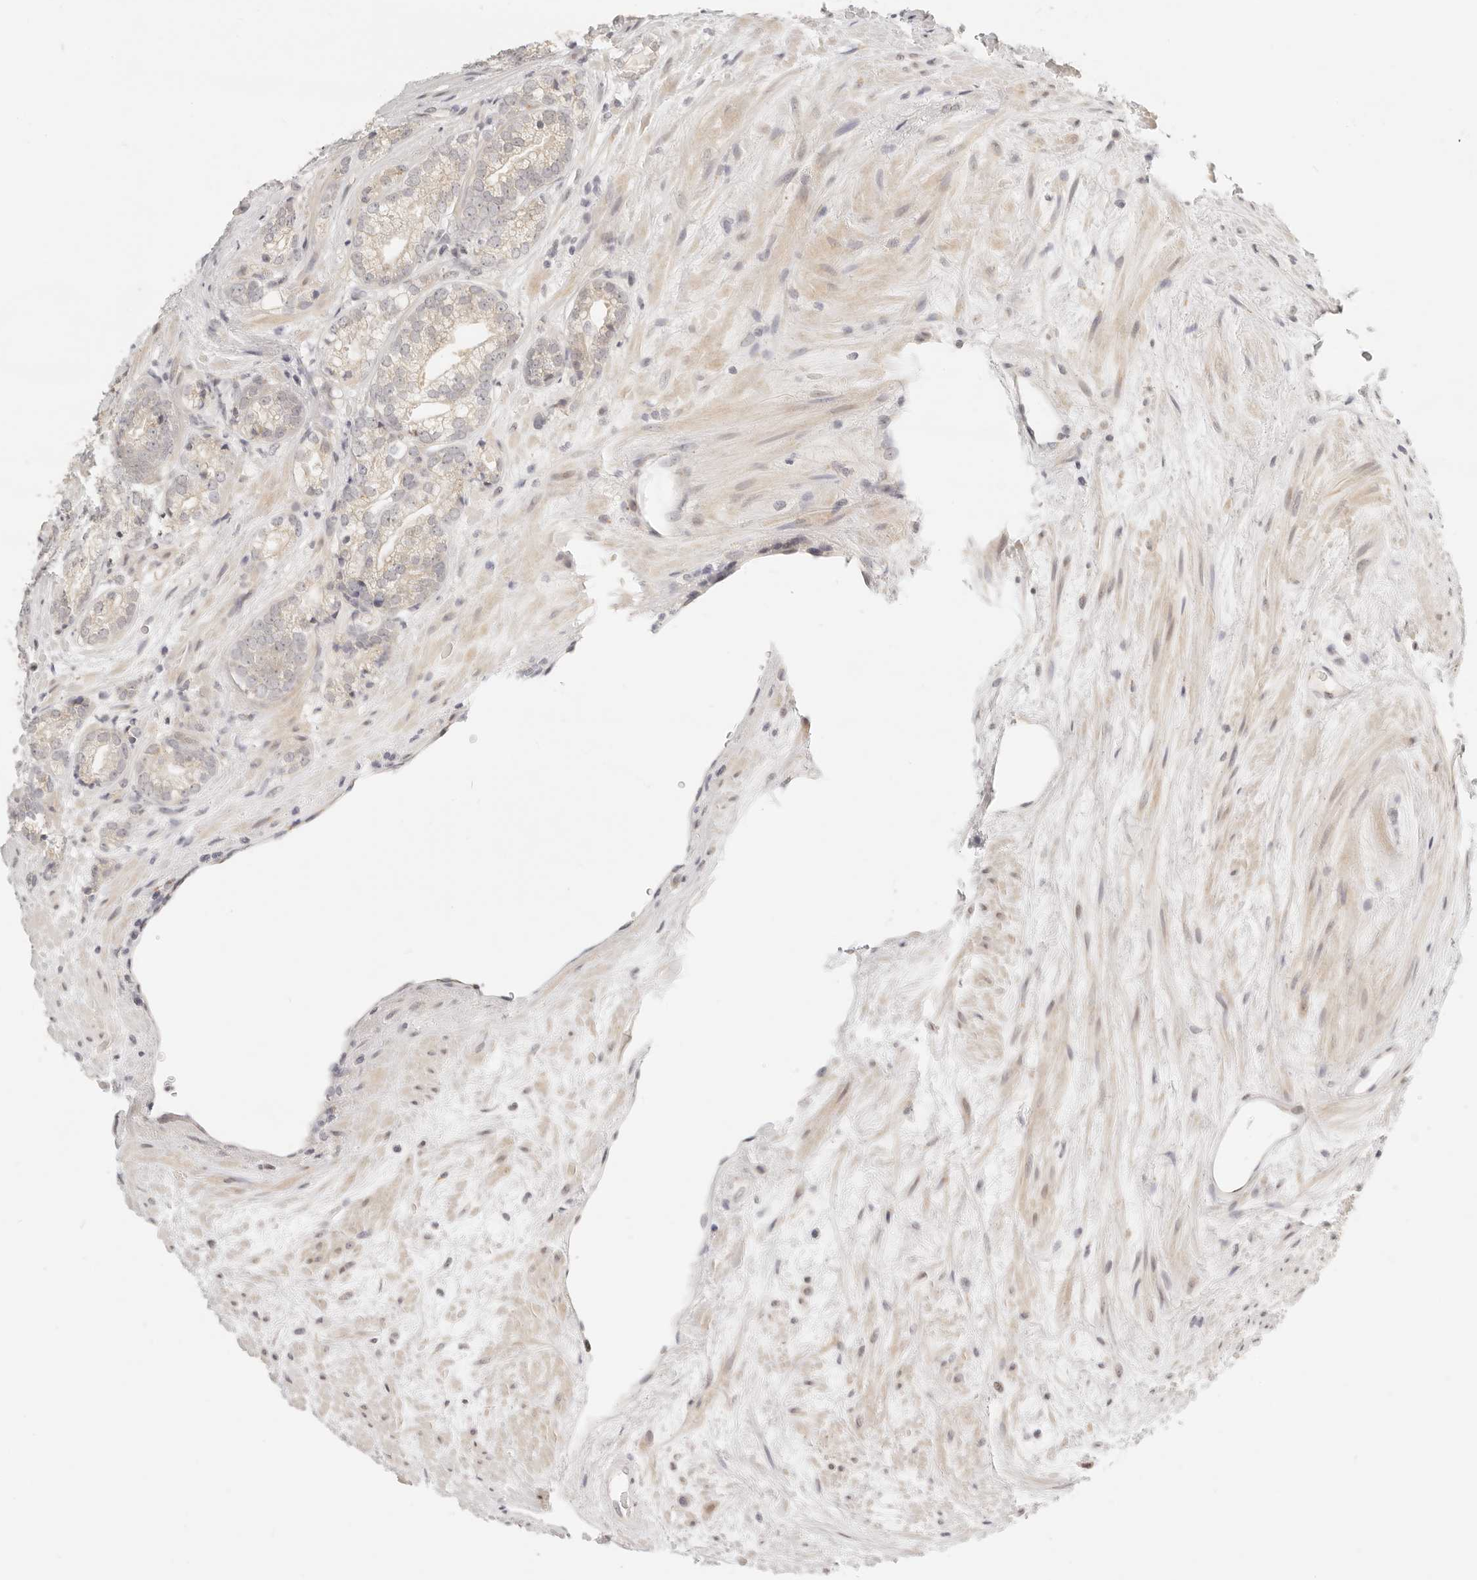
{"staining": {"intensity": "negative", "quantity": "none", "location": "none"}, "tissue": "prostate cancer", "cell_type": "Tumor cells", "image_type": "cancer", "snomed": [{"axis": "morphology", "description": "Normal morphology"}, {"axis": "morphology", "description": "Adenocarcinoma, Low grade"}, {"axis": "topography", "description": "Prostate"}], "caption": "Immunohistochemistry micrograph of human low-grade adenocarcinoma (prostate) stained for a protein (brown), which exhibits no expression in tumor cells.", "gene": "FAM20B", "patient": {"sex": "male", "age": 72}}